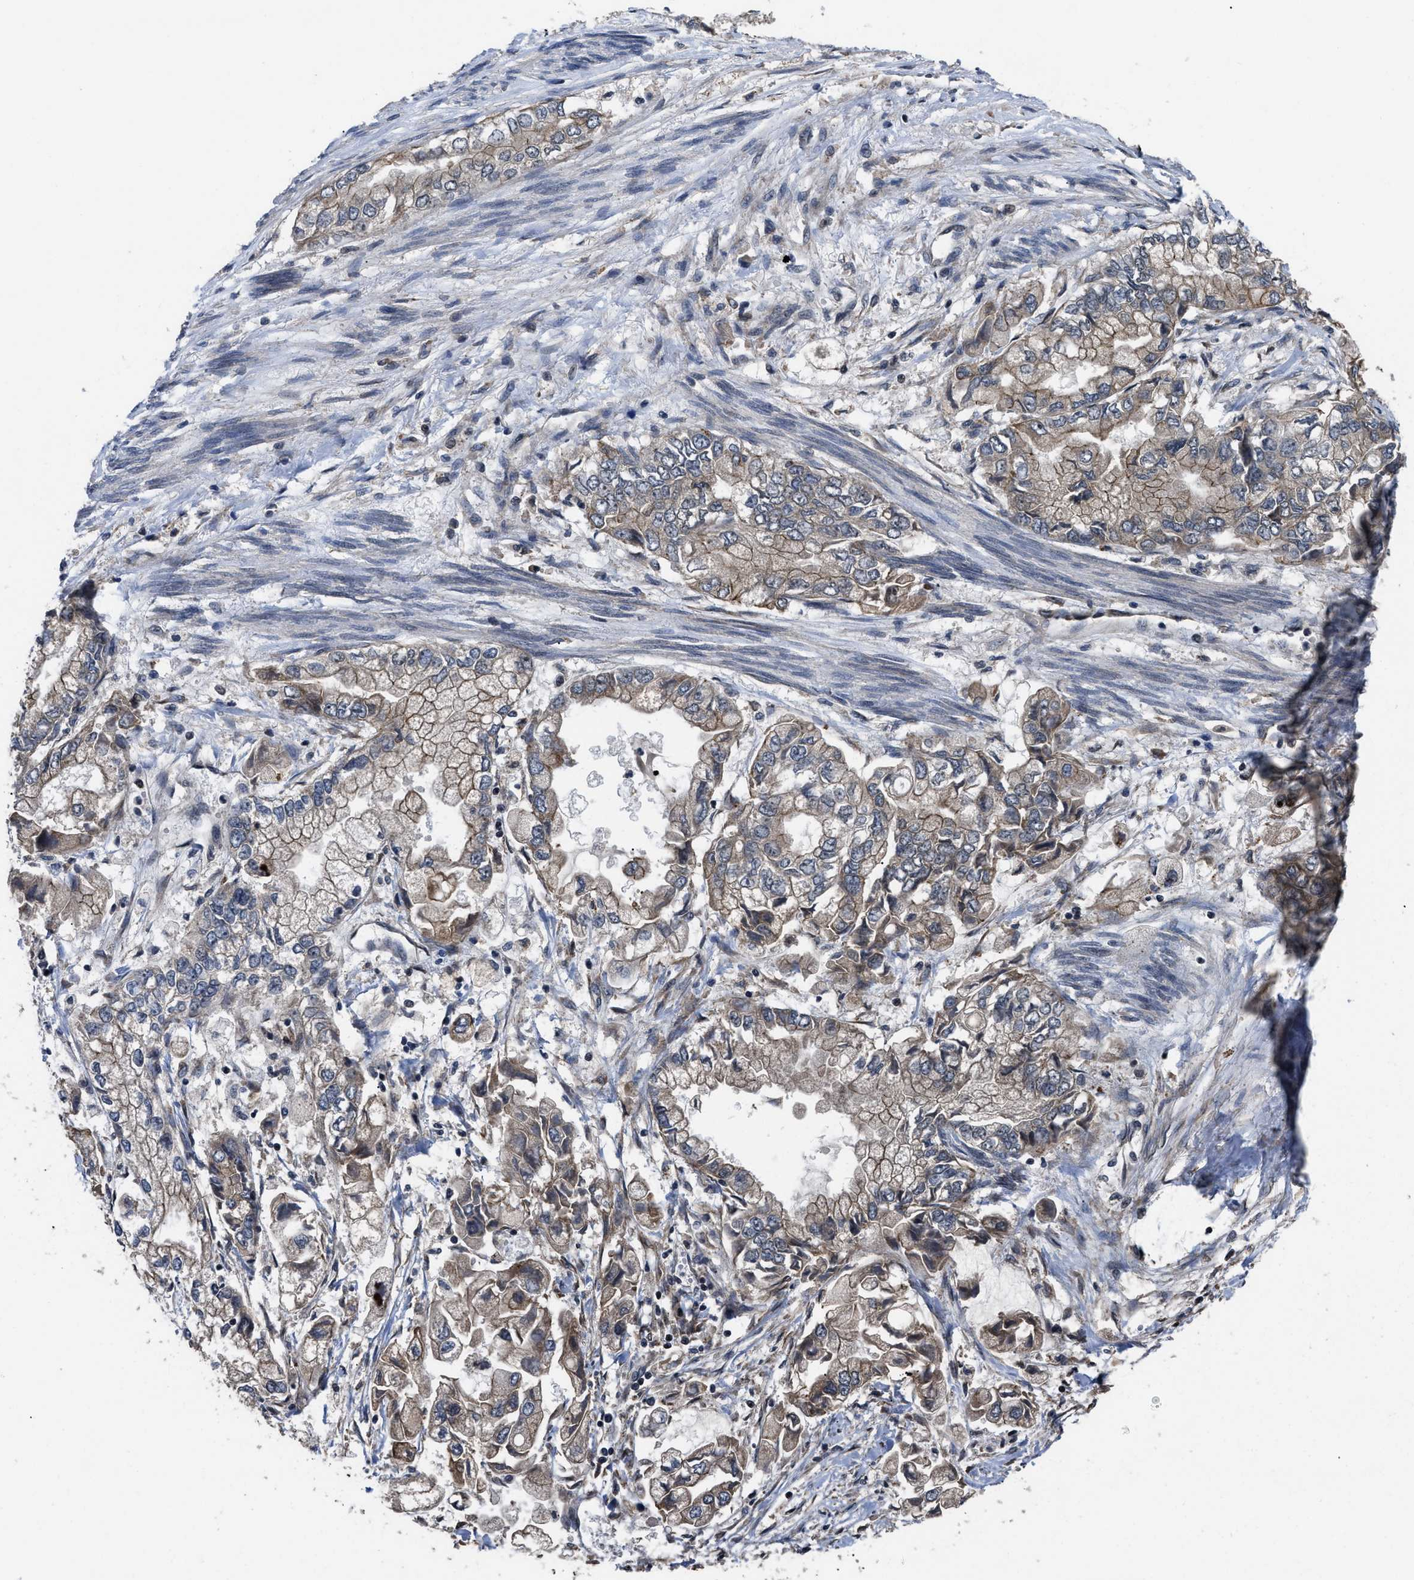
{"staining": {"intensity": "weak", "quantity": "25%-75%", "location": "cytoplasmic/membranous"}, "tissue": "stomach cancer", "cell_type": "Tumor cells", "image_type": "cancer", "snomed": [{"axis": "morphology", "description": "Normal tissue, NOS"}, {"axis": "morphology", "description": "Adenocarcinoma, NOS"}, {"axis": "topography", "description": "Stomach"}], "caption": "Weak cytoplasmic/membranous protein staining is seen in approximately 25%-75% of tumor cells in stomach cancer (adenocarcinoma).", "gene": "DNAJC14", "patient": {"sex": "male", "age": 62}}